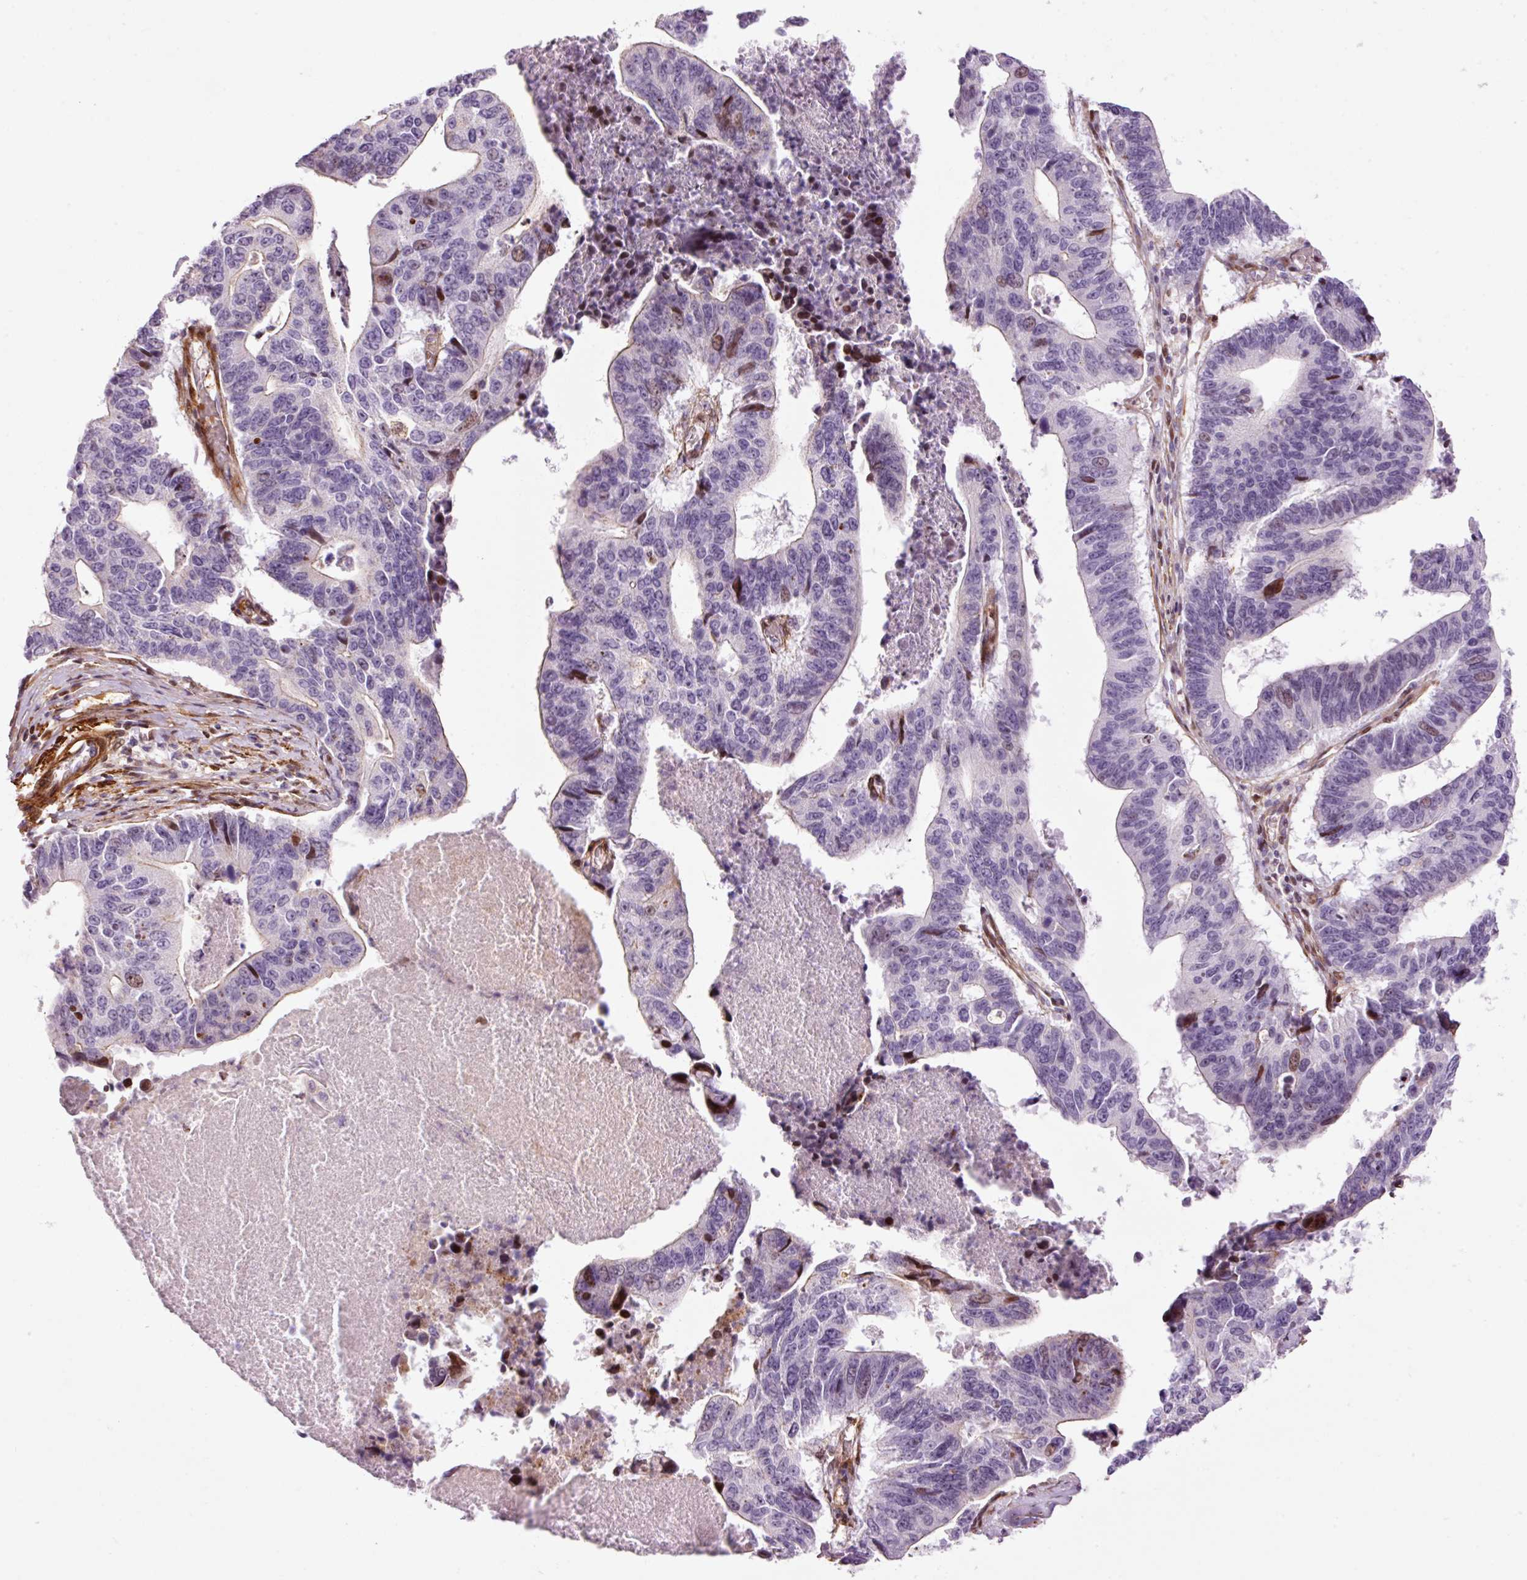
{"staining": {"intensity": "moderate", "quantity": "<25%", "location": "nuclear"}, "tissue": "stomach cancer", "cell_type": "Tumor cells", "image_type": "cancer", "snomed": [{"axis": "morphology", "description": "Adenocarcinoma, NOS"}, {"axis": "topography", "description": "Stomach"}], "caption": "Immunohistochemical staining of adenocarcinoma (stomach) exhibits low levels of moderate nuclear protein positivity in approximately <25% of tumor cells.", "gene": "ANKRD20A1", "patient": {"sex": "male", "age": 59}}